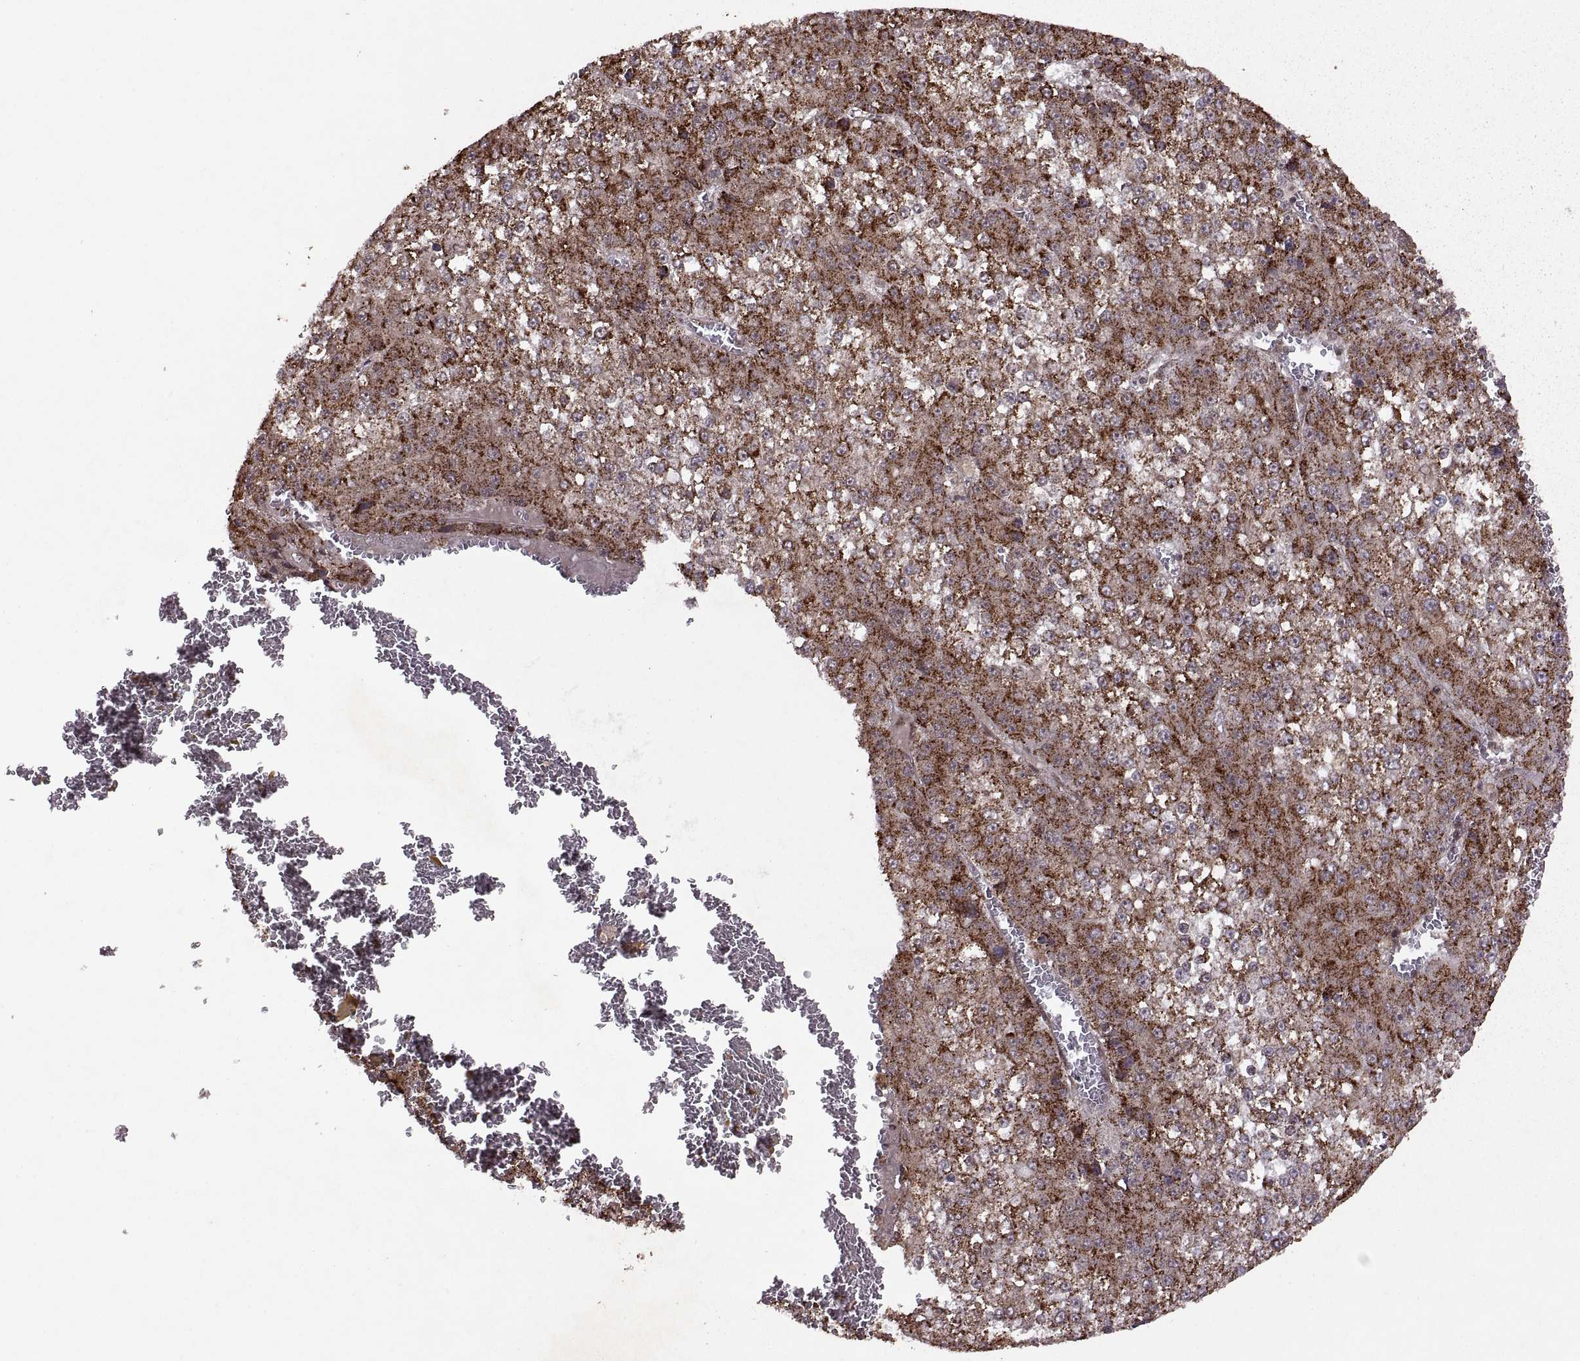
{"staining": {"intensity": "strong", "quantity": ">75%", "location": "cytoplasmic/membranous"}, "tissue": "liver cancer", "cell_type": "Tumor cells", "image_type": "cancer", "snomed": [{"axis": "morphology", "description": "Carcinoma, Hepatocellular, NOS"}, {"axis": "topography", "description": "Liver"}], "caption": "Immunohistochemical staining of human hepatocellular carcinoma (liver) reveals strong cytoplasmic/membranous protein staining in approximately >75% of tumor cells. (DAB = brown stain, brightfield microscopy at high magnification).", "gene": "PTOV1", "patient": {"sex": "female", "age": 73}}